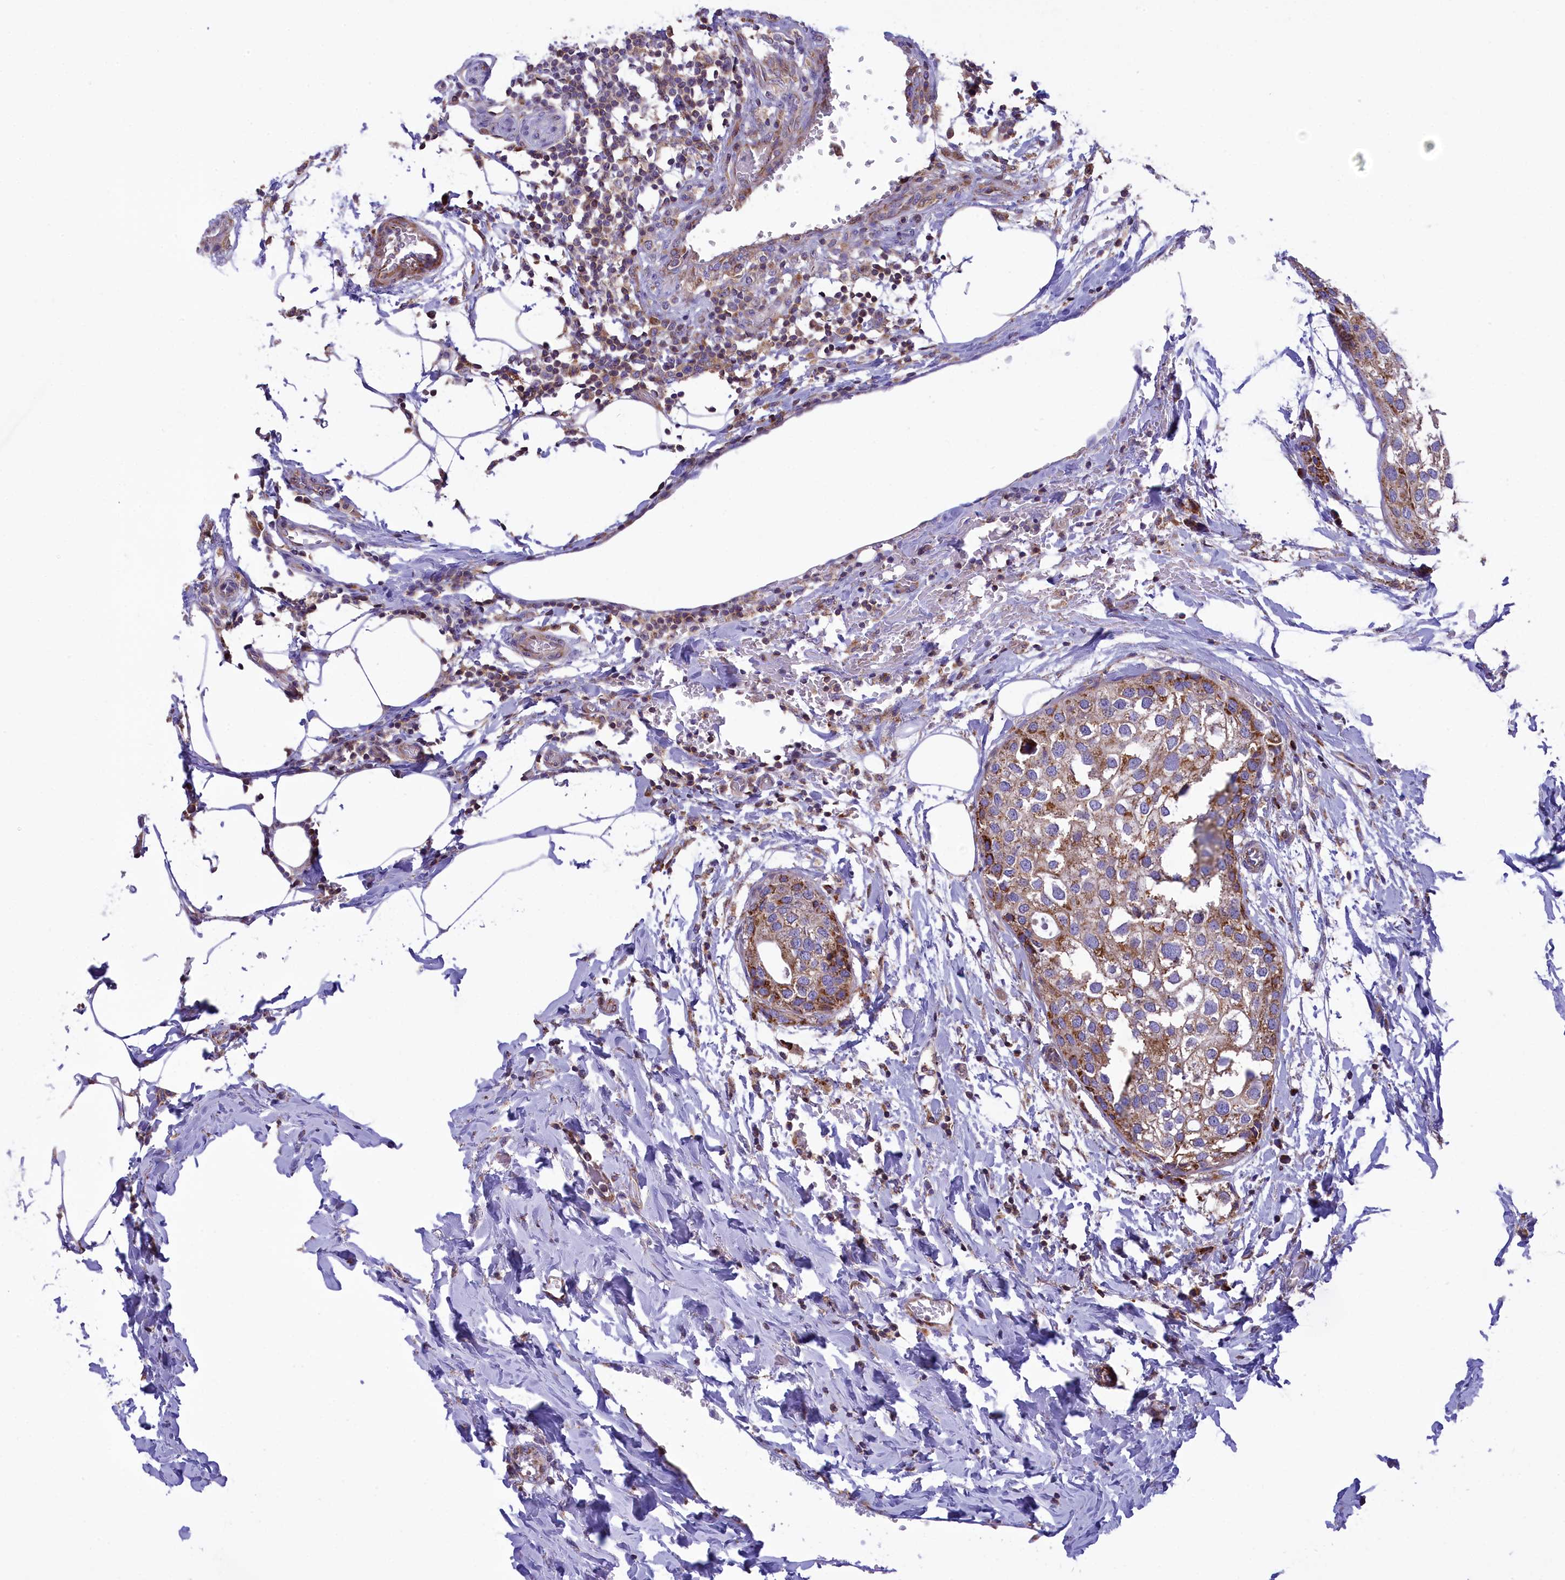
{"staining": {"intensity": "moderate", "quantity": "25%-75%", "location": "cytoplasmic/membranous"}, "tissue": "urothelial cancer", "cell_type": "Tumor cells", "image_type": "cancer", "snomed": [{"axis": "morphology", "description": "Urothelial carcinoma, High grade"}, {"axis": "topography", "description": "Urinary bladder"}], "caption": "An image showing moderate cytoplasmic/membranous expression in approximately 25%-75% of tumor cells in urothelial carcinoma (high-grade), as visualized by brown immunohistochemical staining.", "gene": "CORO7-PAM16", "patient": {"sex": "male", "age": 64}}